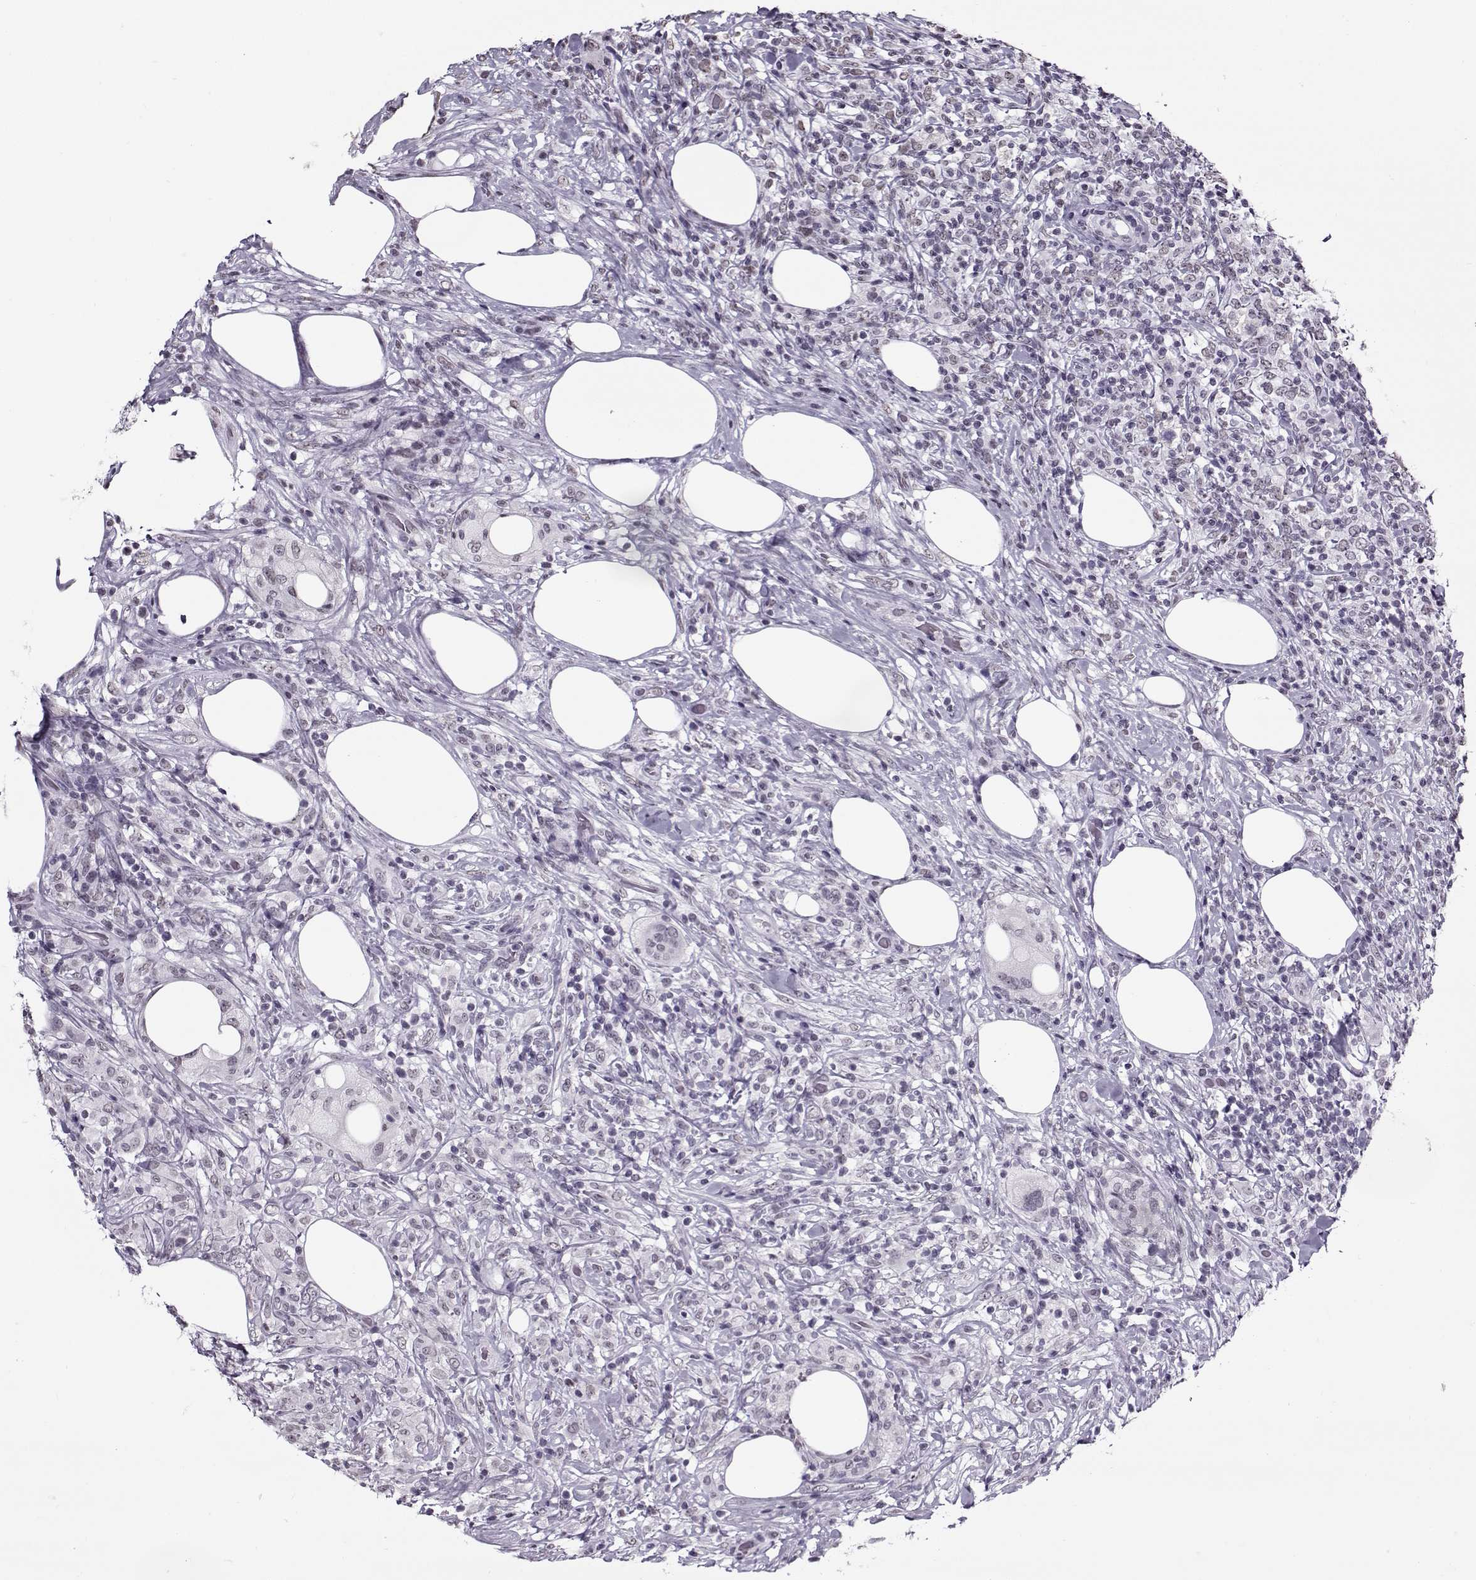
{"staining": {"intensity": "negative", "quantity": "none", "location": "none"}, "tissue": "lymphoma", "cell_type": "Tumor cells", "image_type": "cancer", "snomed": [{"axis": "morphology", "description": "Malignant lymphoma, non-Hodgkin's type, High grade"}, {"axis": "topography", "description": "Lymph node"}], "caption": "The immunohistochemistry histopathology image has no significant positivity in tumor cells of high-grade malignant lymphoma, non-Hodgkin's type tissue. The staining is performed using DAB (3,3'-diaminobenzidine) brown chromogen with nuclei counter-stained in using hematoxylin.", "gene": "PRMT8", "patient": {"sex": "female", "age": 84}}